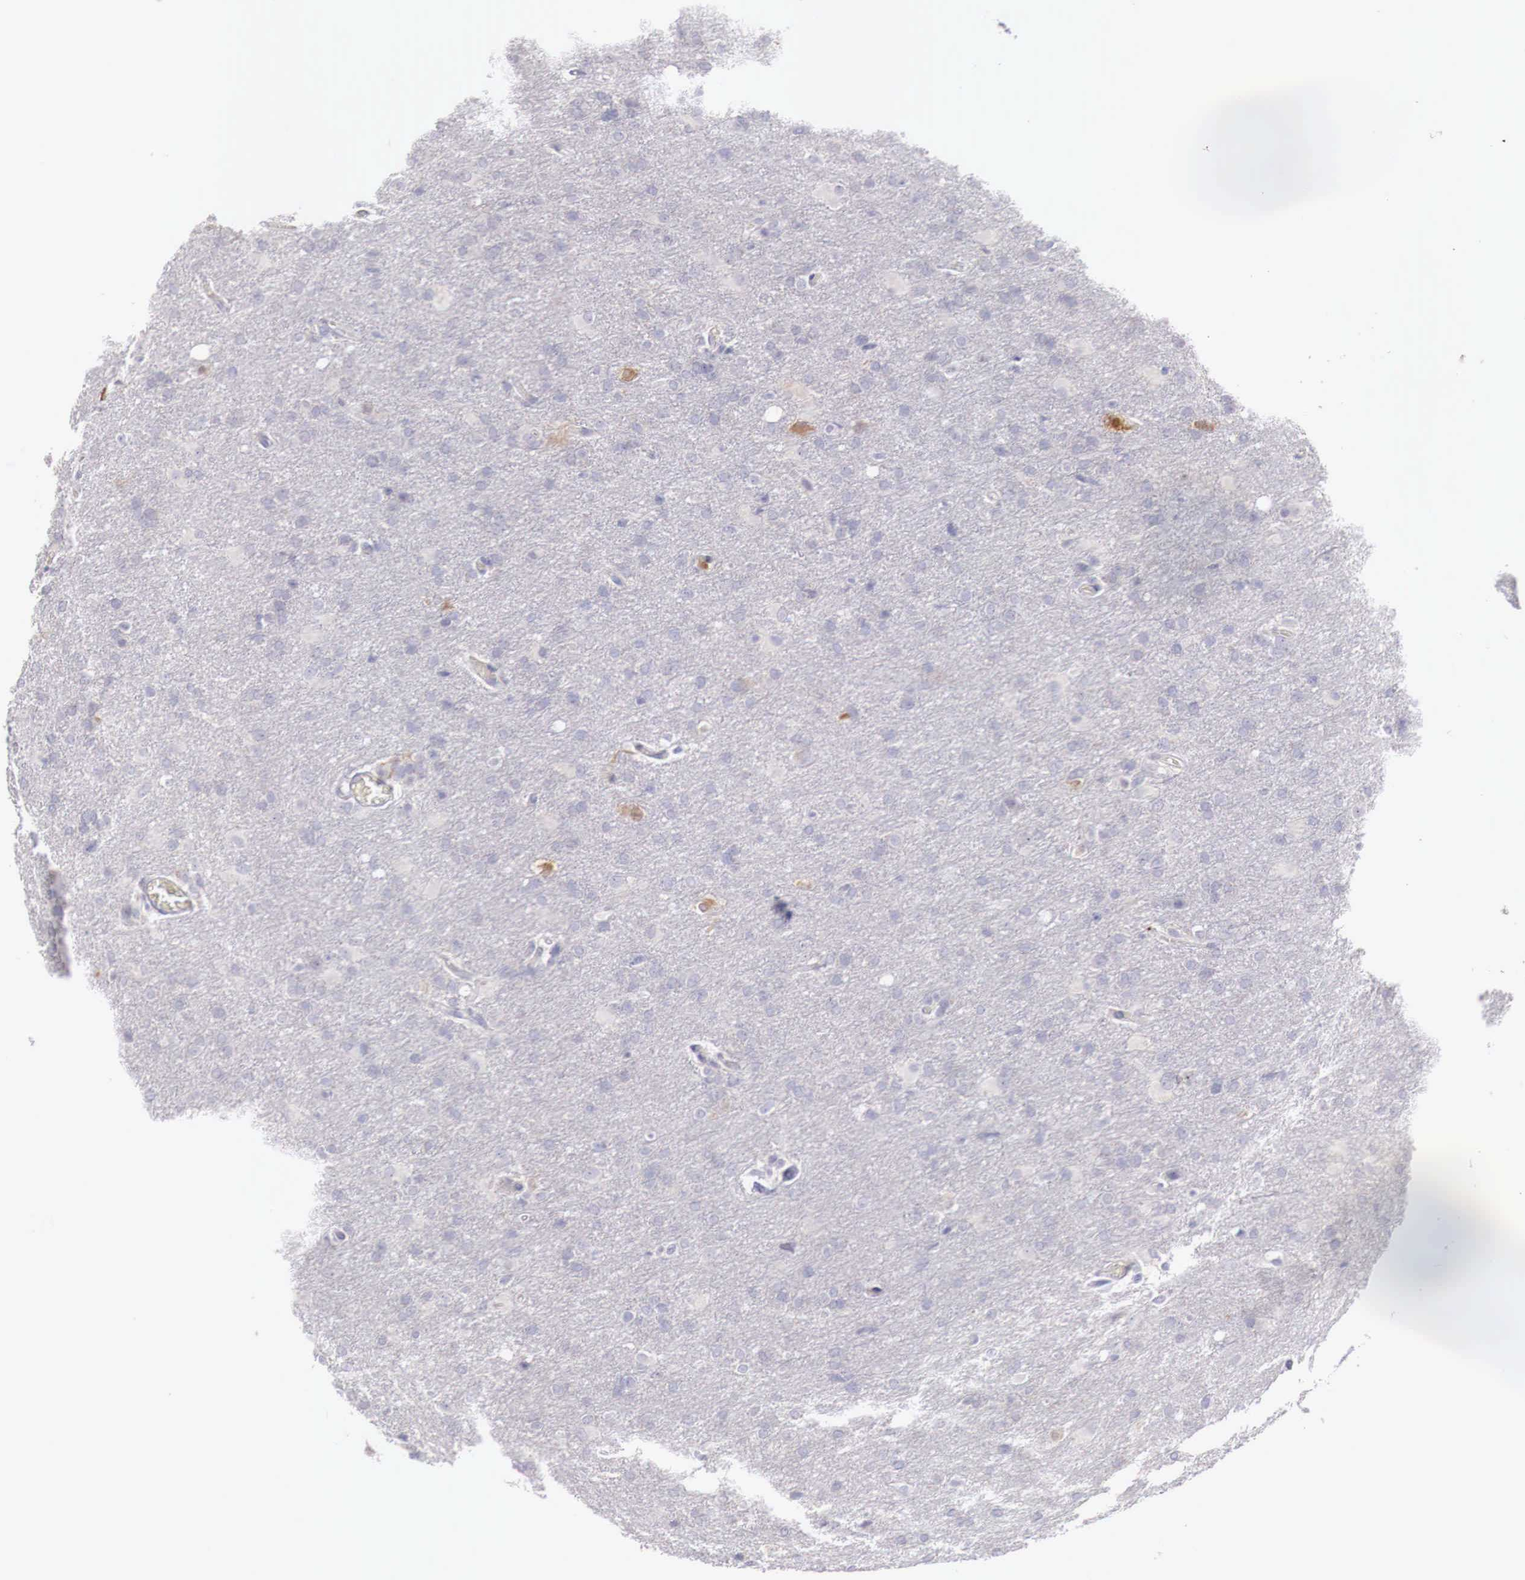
{"staining": {"intensity": "negative", "quantity": "none", "location": "none"}, "tissue": "glioma", "cell_type": "Tumor cells", "image_type": "cancer", "snomed": [{"axis": "morphology", "description": "Glioma, malignant, High grade"}, {"axis": "topography", "description": "Brain"}], "caption": "A histopathology image of human malignant high-grade glioma is negative for staining in tumor cells.", "gene": "GATA1", "patient": {"sex": "male", "age": 68}}